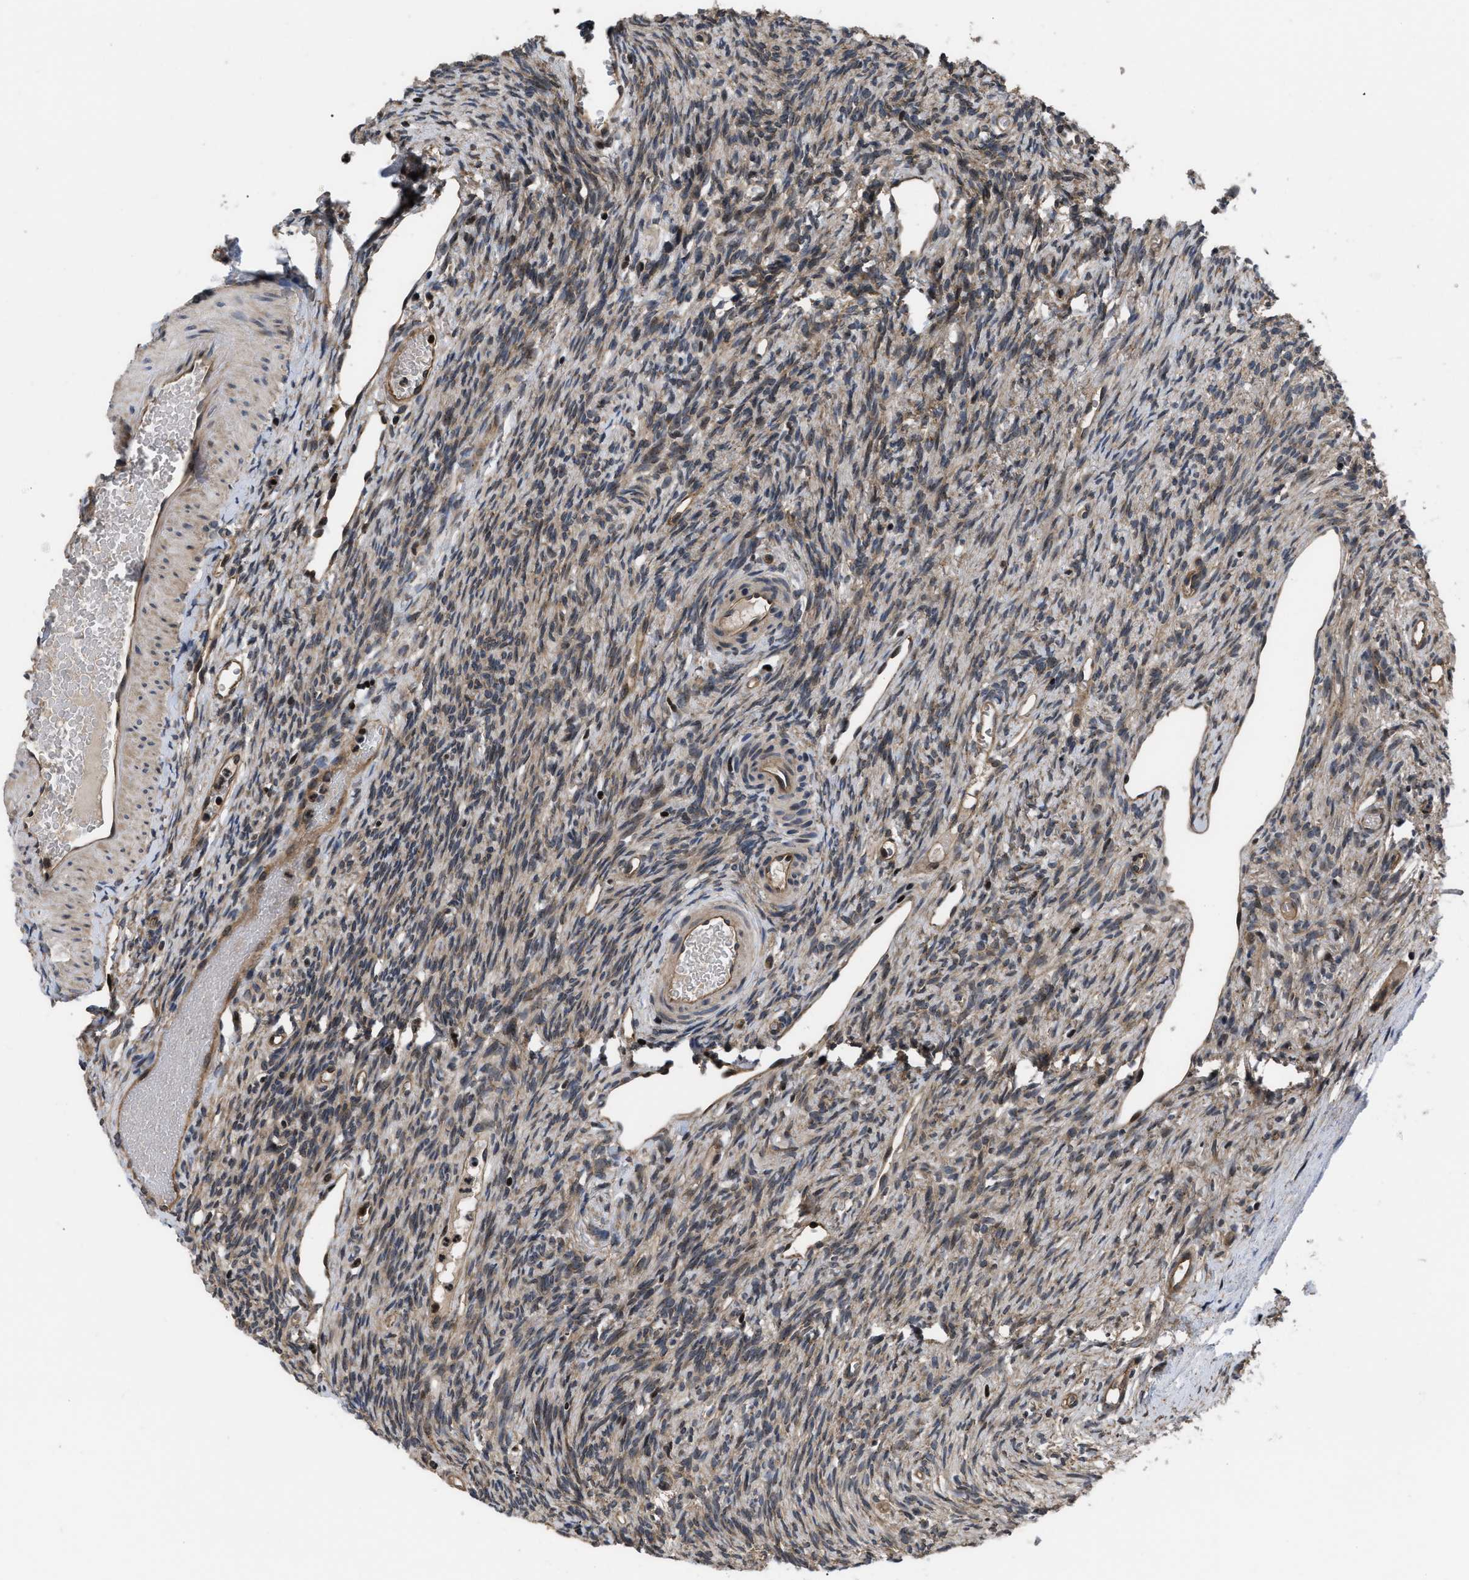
{"staining": {"intensity": "moderate", "quantity": "25%-75%", "location": "cytoplasmic/membranous"}, "tissue": "ovary", "cell_type": "Ovarian stroma cells", "image_type": "normal", "snomed": [{"axis": "morphology", "description": "Normal tissue, NOS"}, {"axis": "topography", "description": "Ovary"}], "caption": "Brown immunohistochemical staining in normal ovary shows moderate cytoplasmic/membranous staining in approximately 25%-75% of ovarian stroma cells.", "gene": "DNAJC14", "patient": {"sex": "female", "age": 33}}